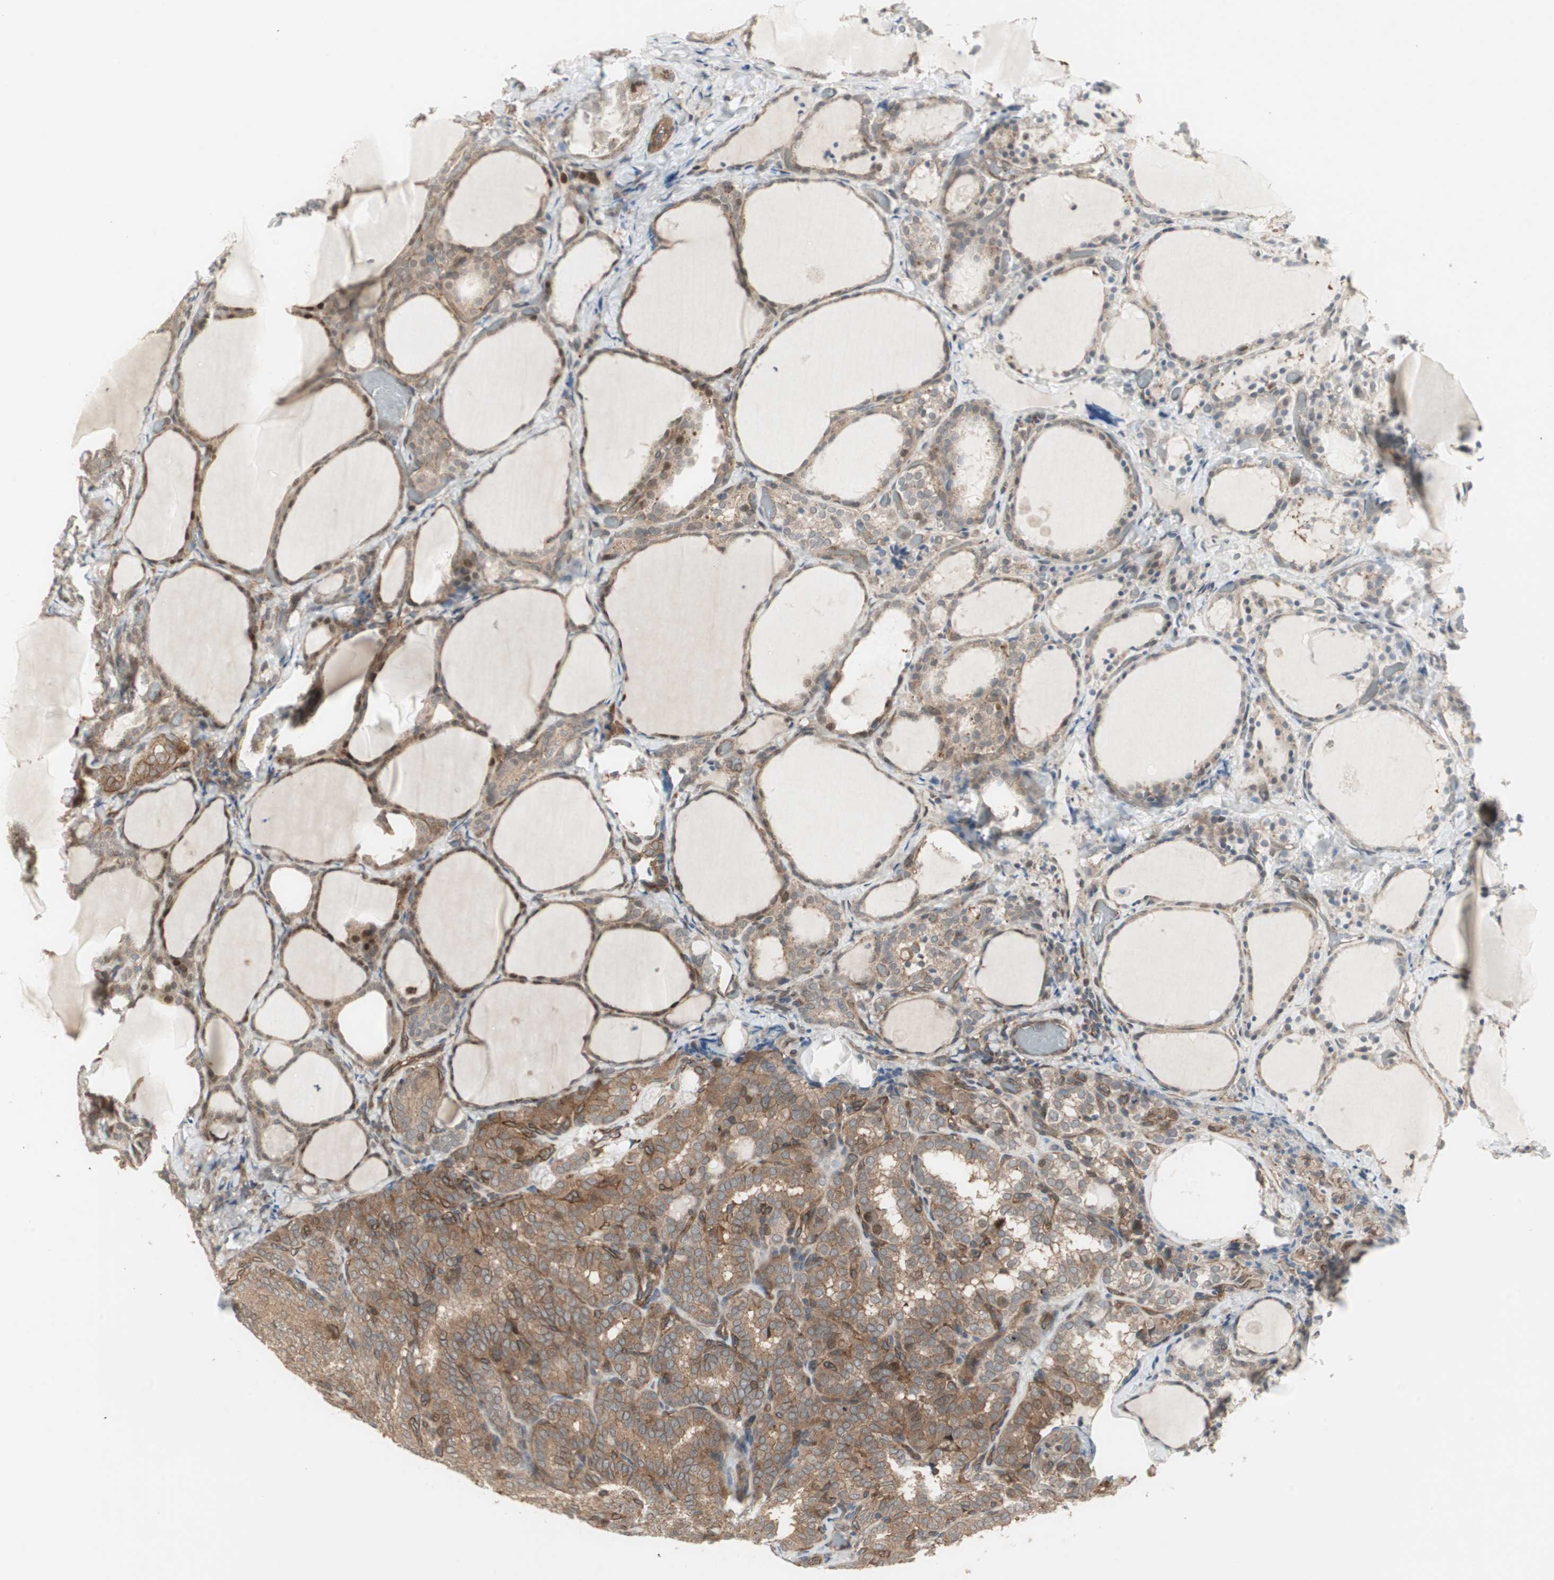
{"staining": {"intensity": "strong", "quantity": ">75%", "location": "cytoplasmic/membranous,nuclear"}, "tissue": "thyroid cancer", "cell_type": "Tumor cells", "image_type": "cancer", "snomed": [{"axis": "morphology", "description": "Normal tissue, NOS"}, {"axis": "morphology", "description": "Papillary adenocarcinoma, NOS"}, {"axis": "topography", "description": "Thyroid gland"}], "caption": "Immunohistochemistry of human thyroid papillary adenocarcinoma shows high levels of strong cytoplasmic/membranous and nuclear staining in about >75% of tumor cells.", "gene": "PFDN1", "patient": {"sex": "female", "age": 30}}